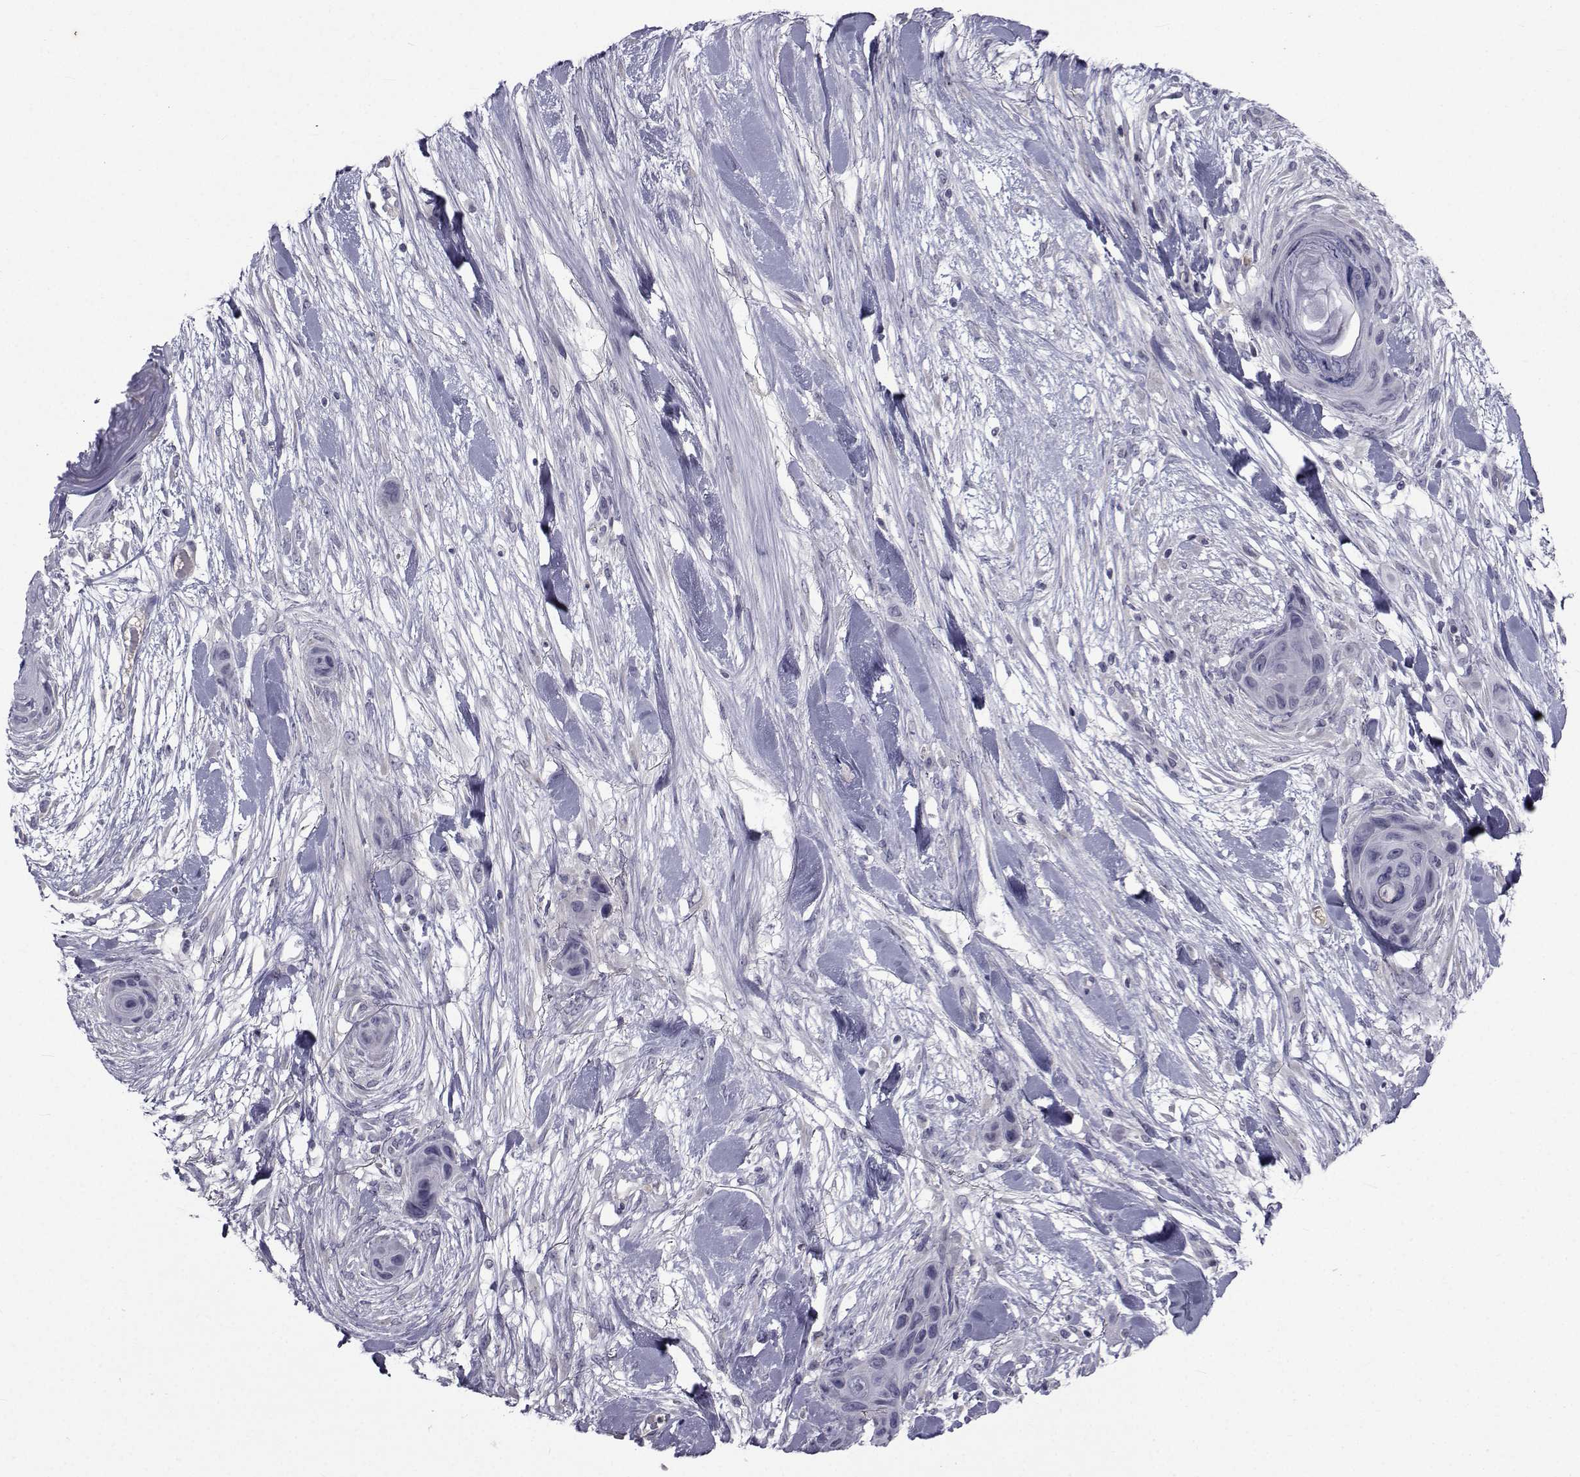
{"staining": {"intensity": "negative", "quantity": "none", "location": "none"}, "tissue": "skin cancer", "cell_type": "Tumor cells", "image_type": "cancer", "snomed": [{"axis": "morphology", "description": "Squamous cell carcinoma, NOS"}, {"axis": "topography", "description": "Skin"}], "caption": "Photomicrograph shows no significant protein positivity in tumor cells of skin squamous cell carcinoma. (Brightfield microscopy of DAB immunohistochemistry (IHC) at high magnification).", "gene": "PAX2", "patient": {"sex": "male", "age": 82}}